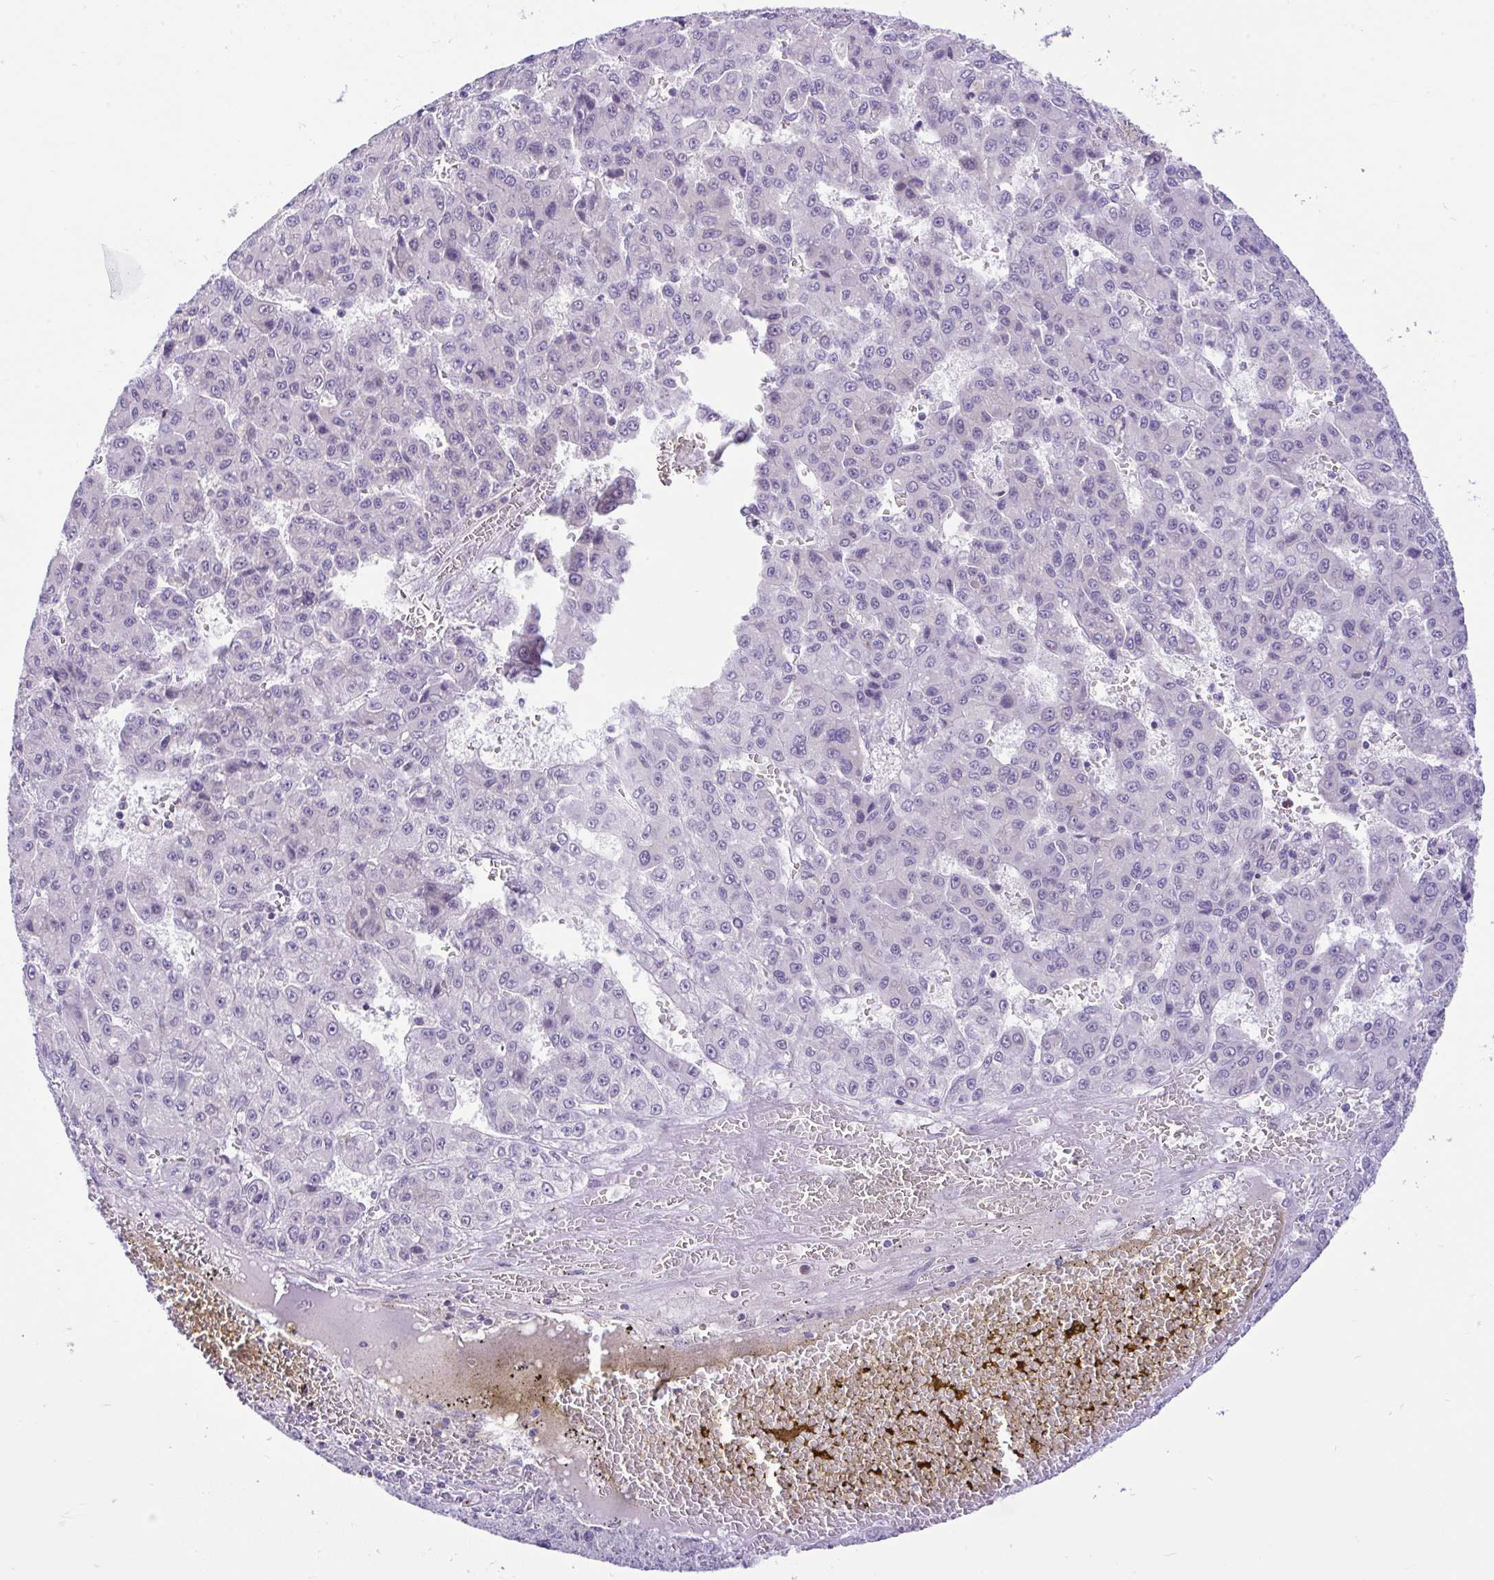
{"staining": {"intensity": "negative", "quantity": "none", "location": "none"}, "tissue": "liver cancer", "cell_type": "Tumor cells", "image_type": "cancer", "snomed": [{"axis": "morphology", "description": "Carcinoma, Hepatocellular, NOS"}, {"axis": "topography", "description": "Liver"}], "caption": "There is no significant positivity in tumor cells of liver cancer.", "gene": "PYCR2", "patient": {"sex": "male", "age": 70}}